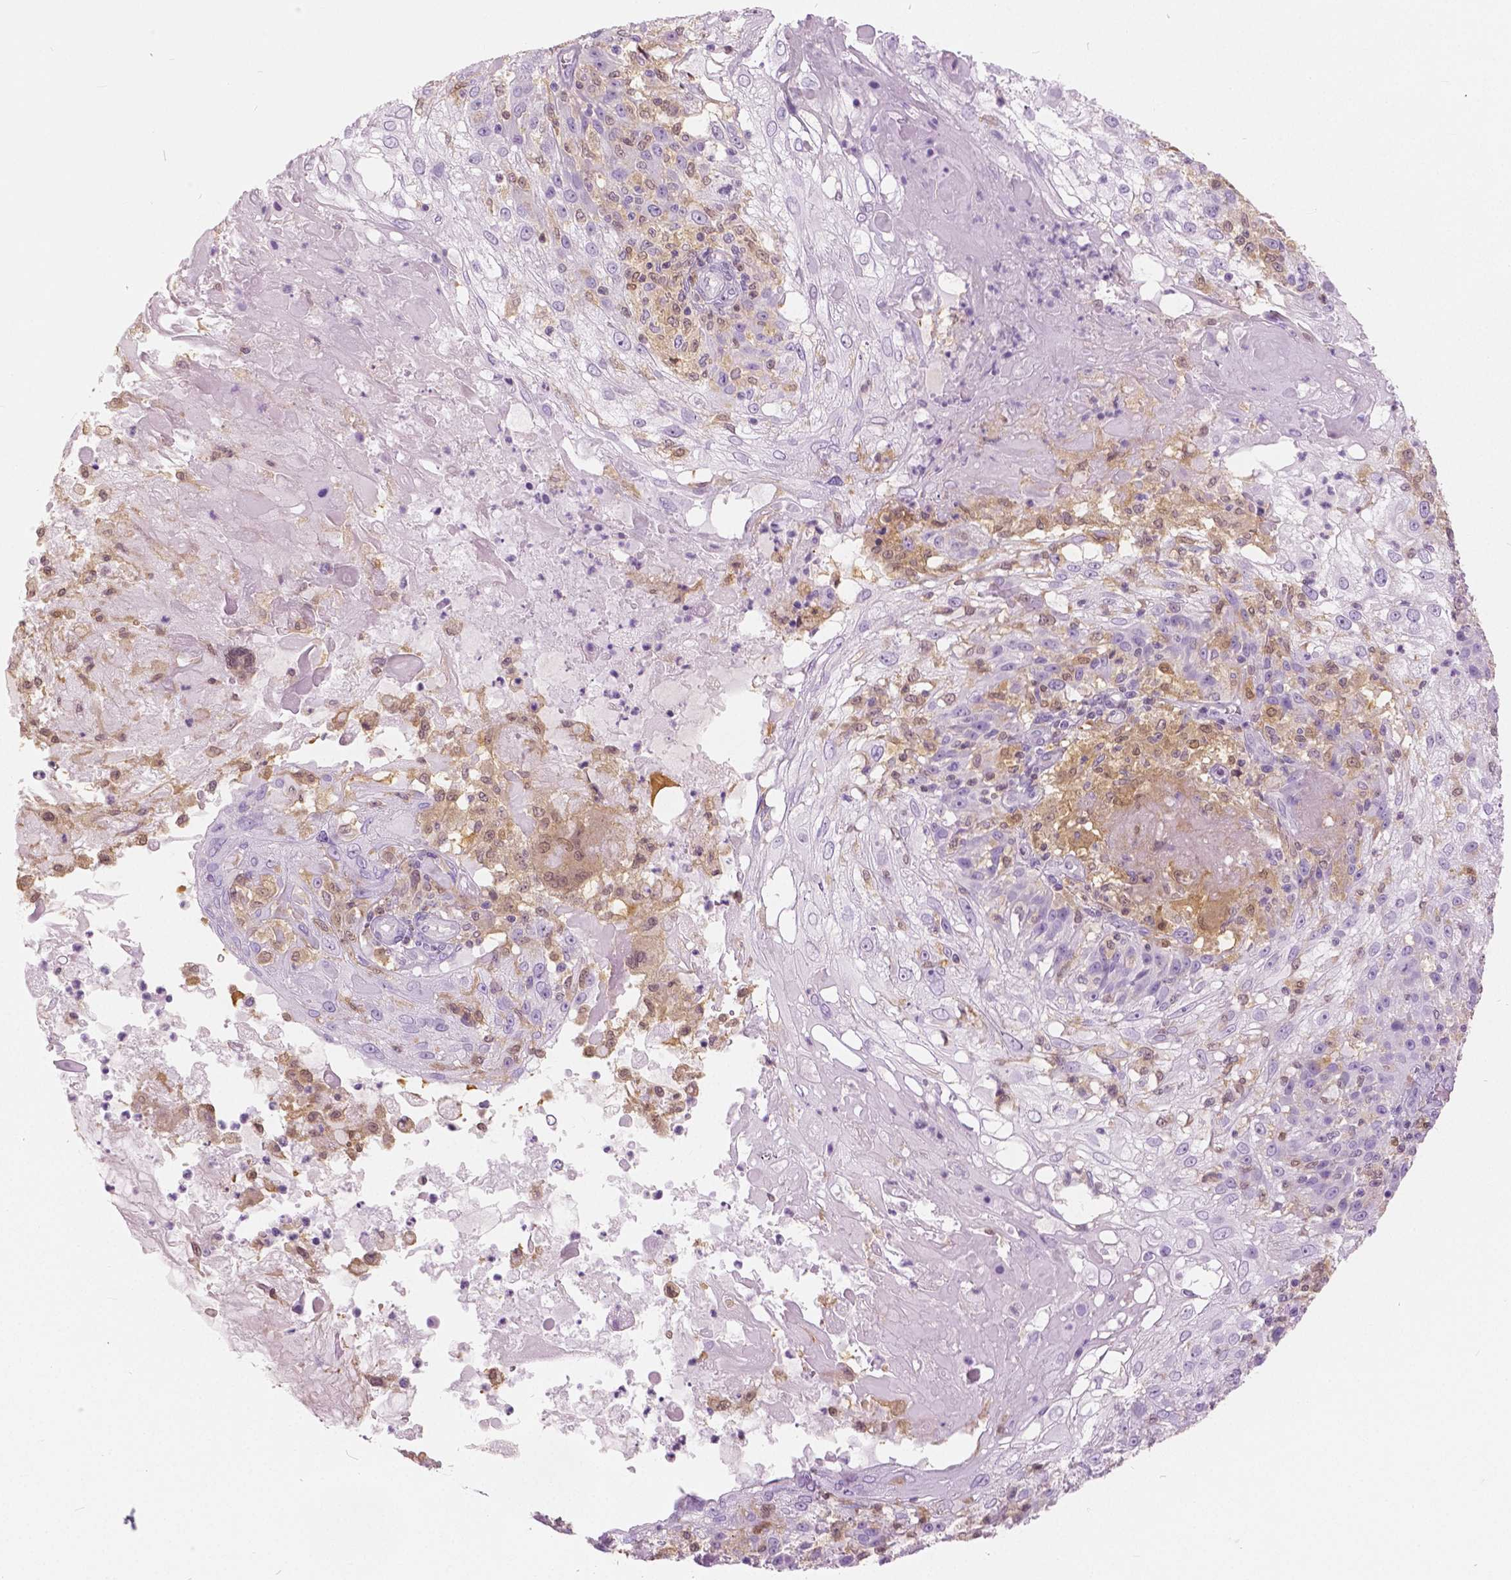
{"staining": {"intensity": "negative", "quantity": "none", "location": "none"}, "tissue": "skin cancer", "cell_type": "Tumor cells", "image_type": "cancer", "snomed": [{"axis": "morphology", "description": "Normal tissue, NOS"}, {"axis": "morphology", "description": "Squamous cell carcinoma, NOS"}, {"axis": "topography", "description": "Skin"}], "caption": "A high-resolution histopathology image shows immunohistochemistry staining of squamous cell carcinoma (skin), which shows no significant expression in tumor cells.", "gene": "GALM", "patient": {"sex": "female", "age": 83}}